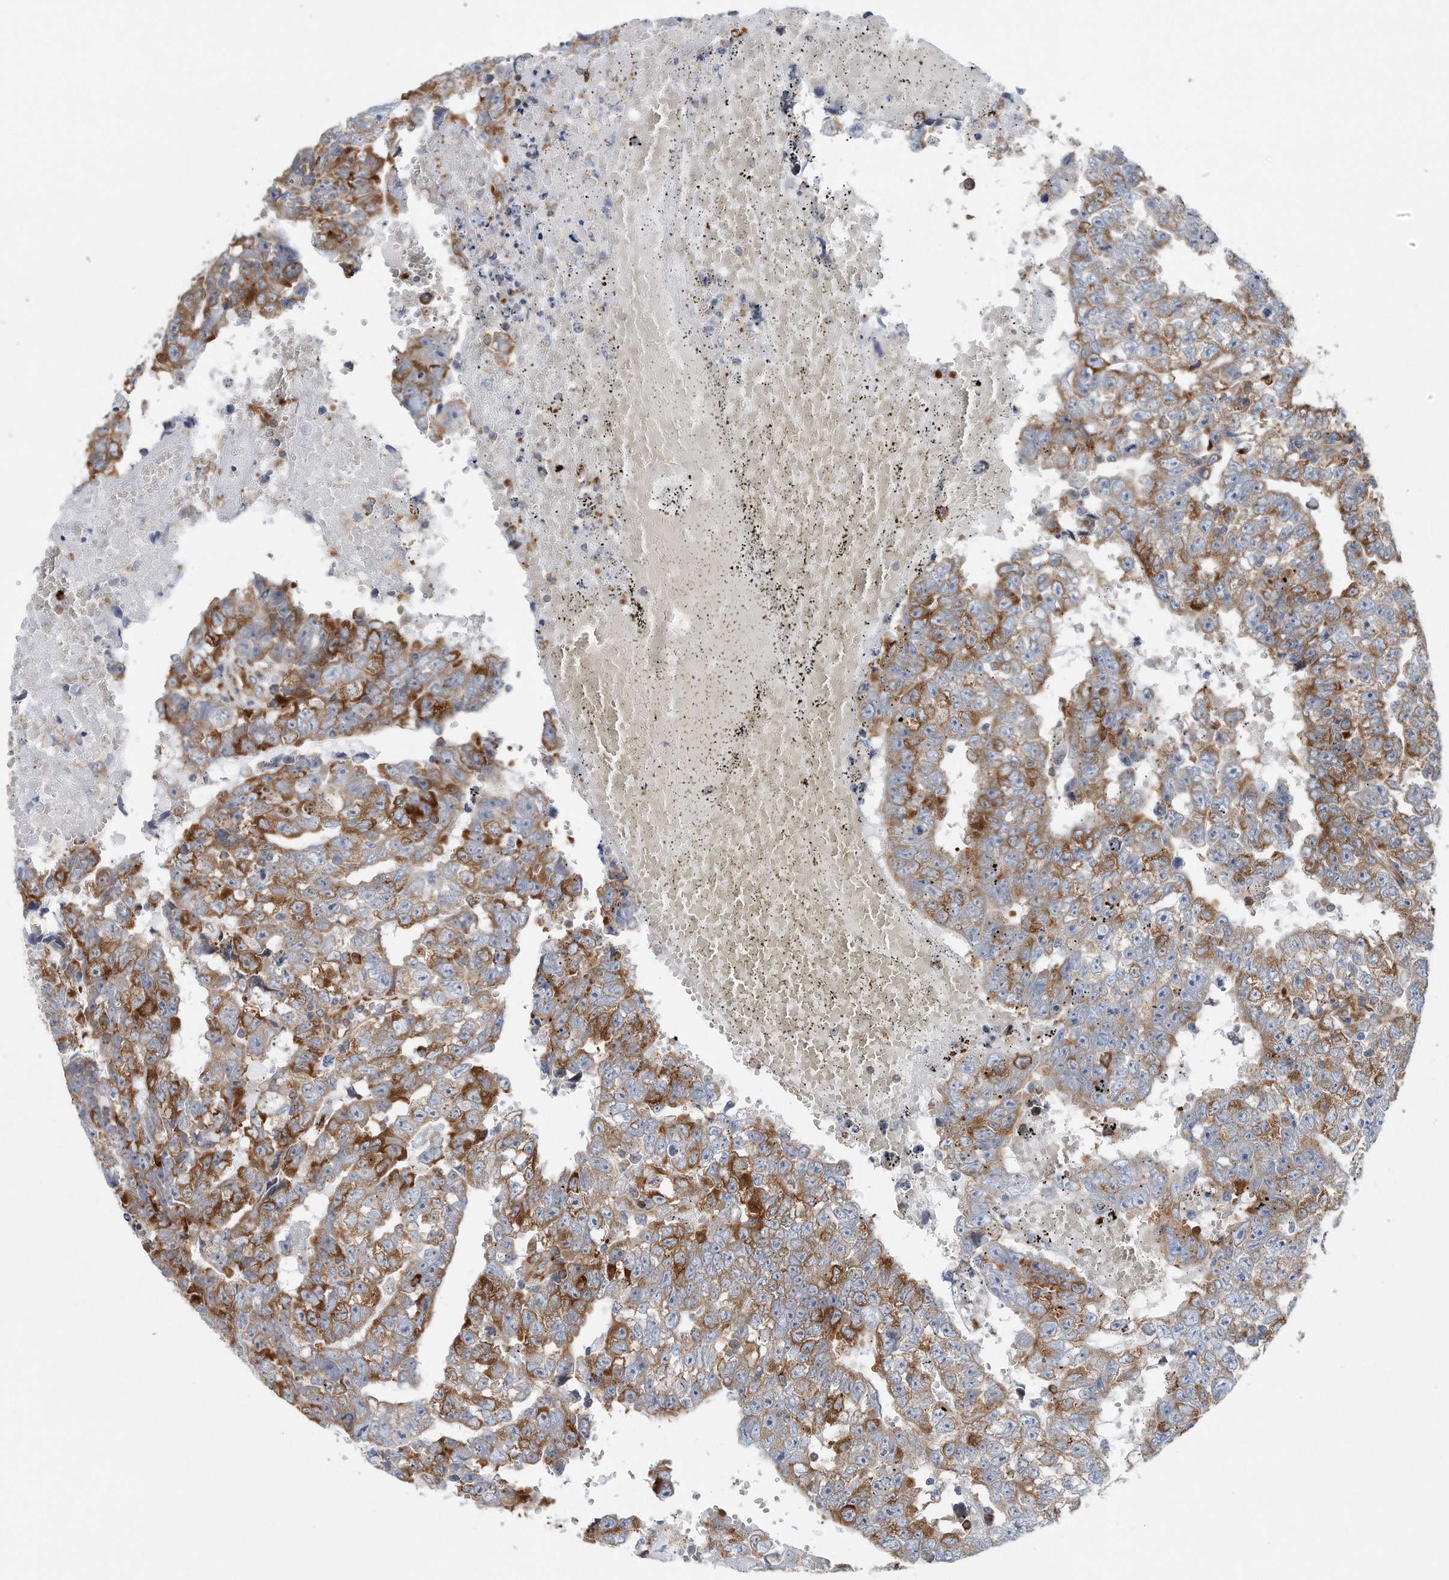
{"staining": {"intensity": "moderate", "quantity": "25%-75%", "location": "cytoplasmic/membranous"}, "tissue": "testis cancer", "cell_type": "Tumor cells", "image_type": "cancer", "snomed": [{"axis": "morphology", "description": "Carcinoma, Embryonal, NOS"}, {"axis": "topography", "description": "Testis"}], "caption": "Embryonal carcinoma (testis) stained for a protein (brown) demonstrates moderate cytoplasmic/membranous positive positivity in approximately 25%-75% of tumor cells.", "gene": "RPL26L1", "patient": {"sex": "male", "age": 25}}